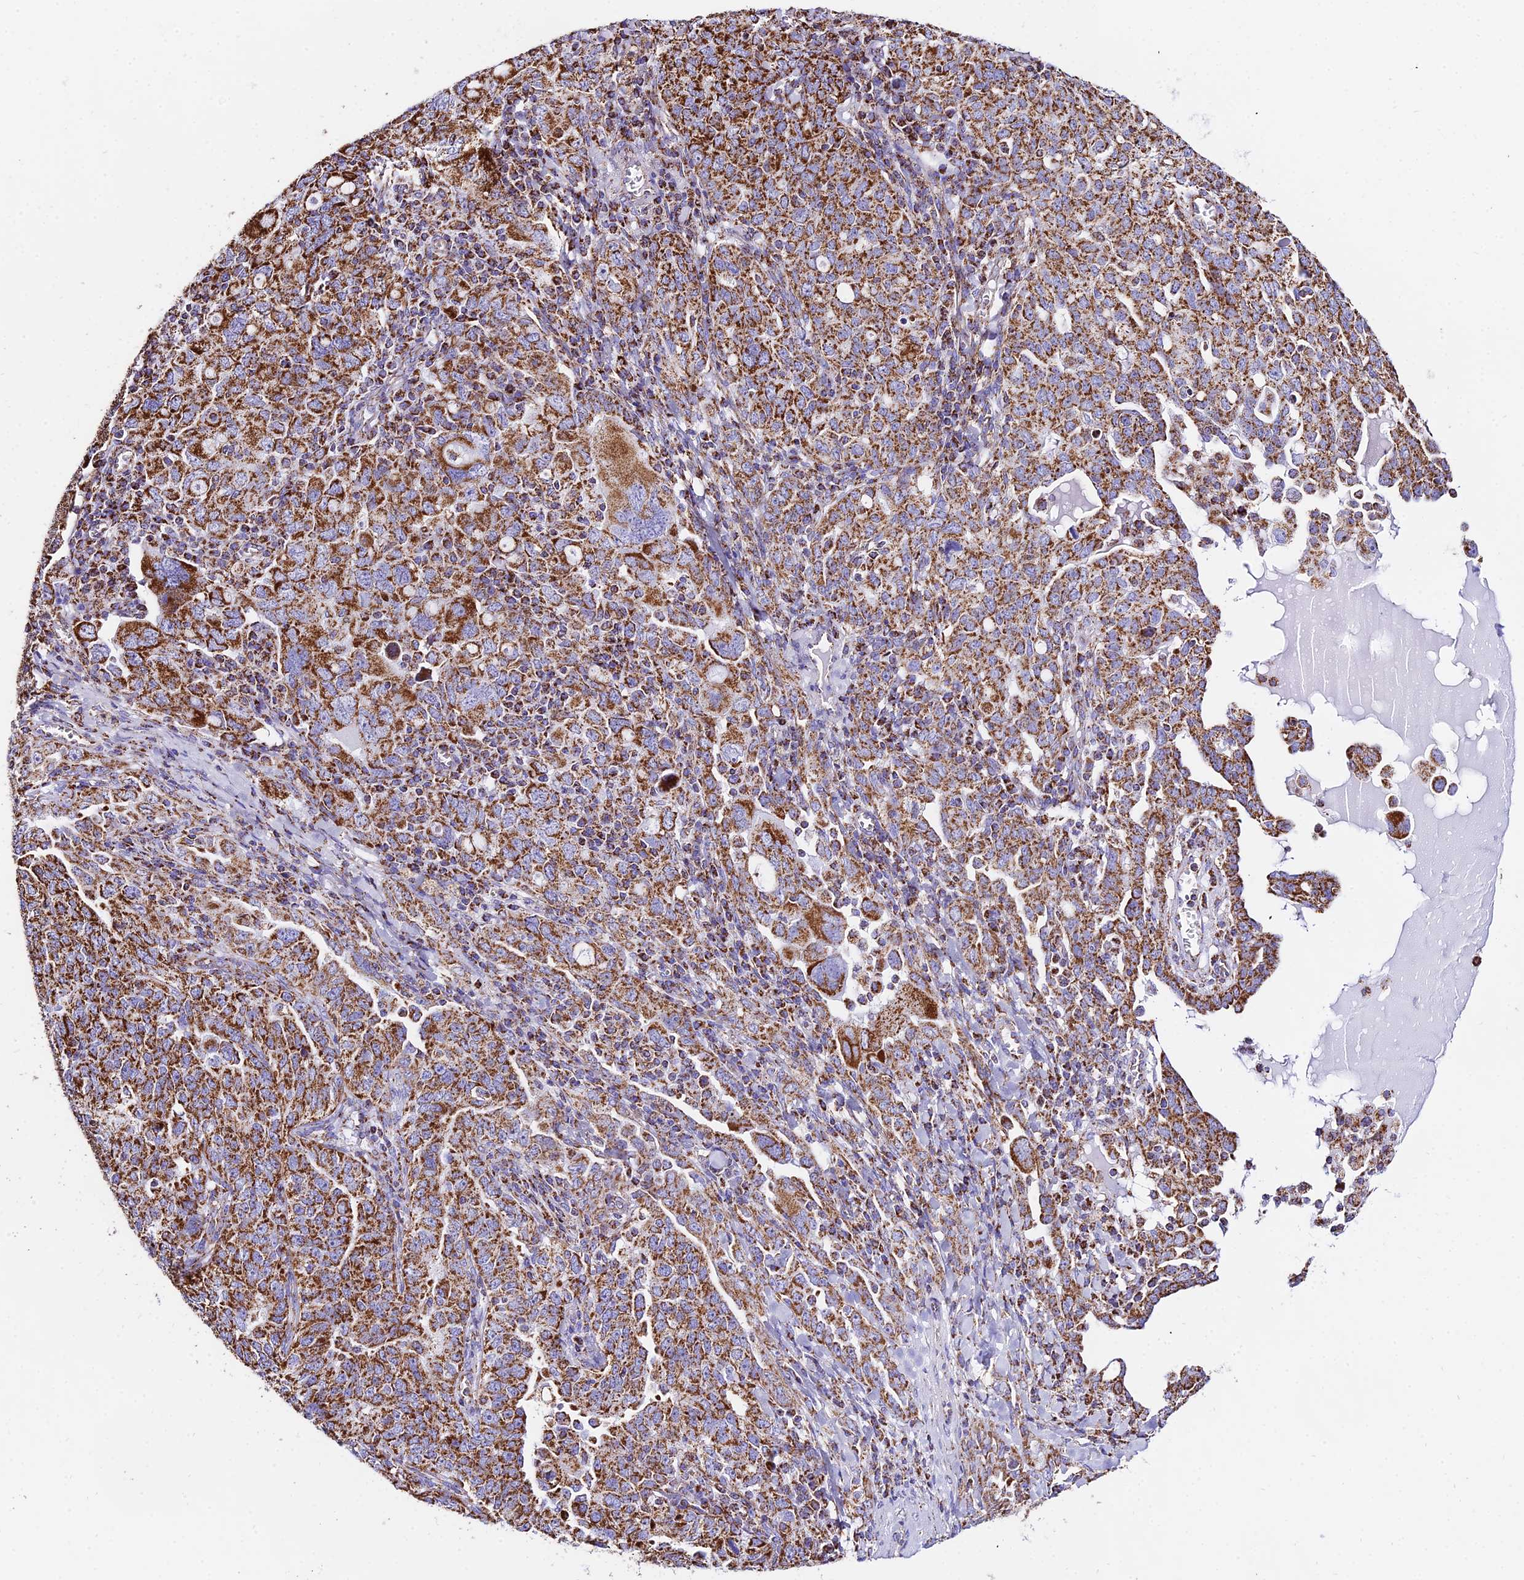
{"staining": {"intensity": "strong", "quantity": ">75%", "location": "cytoplasmic/membranous"}, "tissue": "ovarian cancer", "cell_type": "Tumor cells", "image_type": "cancer", "snomed": [{"axis": "morphology", "description": "Carcinoma, endometroid"}, {"axis": "topography", "description": "Ovary"}], "caption": "Approximately >75% of tumor cells in ovarian cancer (endometroid carcinoma) demonstrate strong cytoplasmic/membranous protein expression as visualized by brown immunohistochemical staining.", "gene": "ATP5PD", "patient": {"sex": "female", "age": 62}}